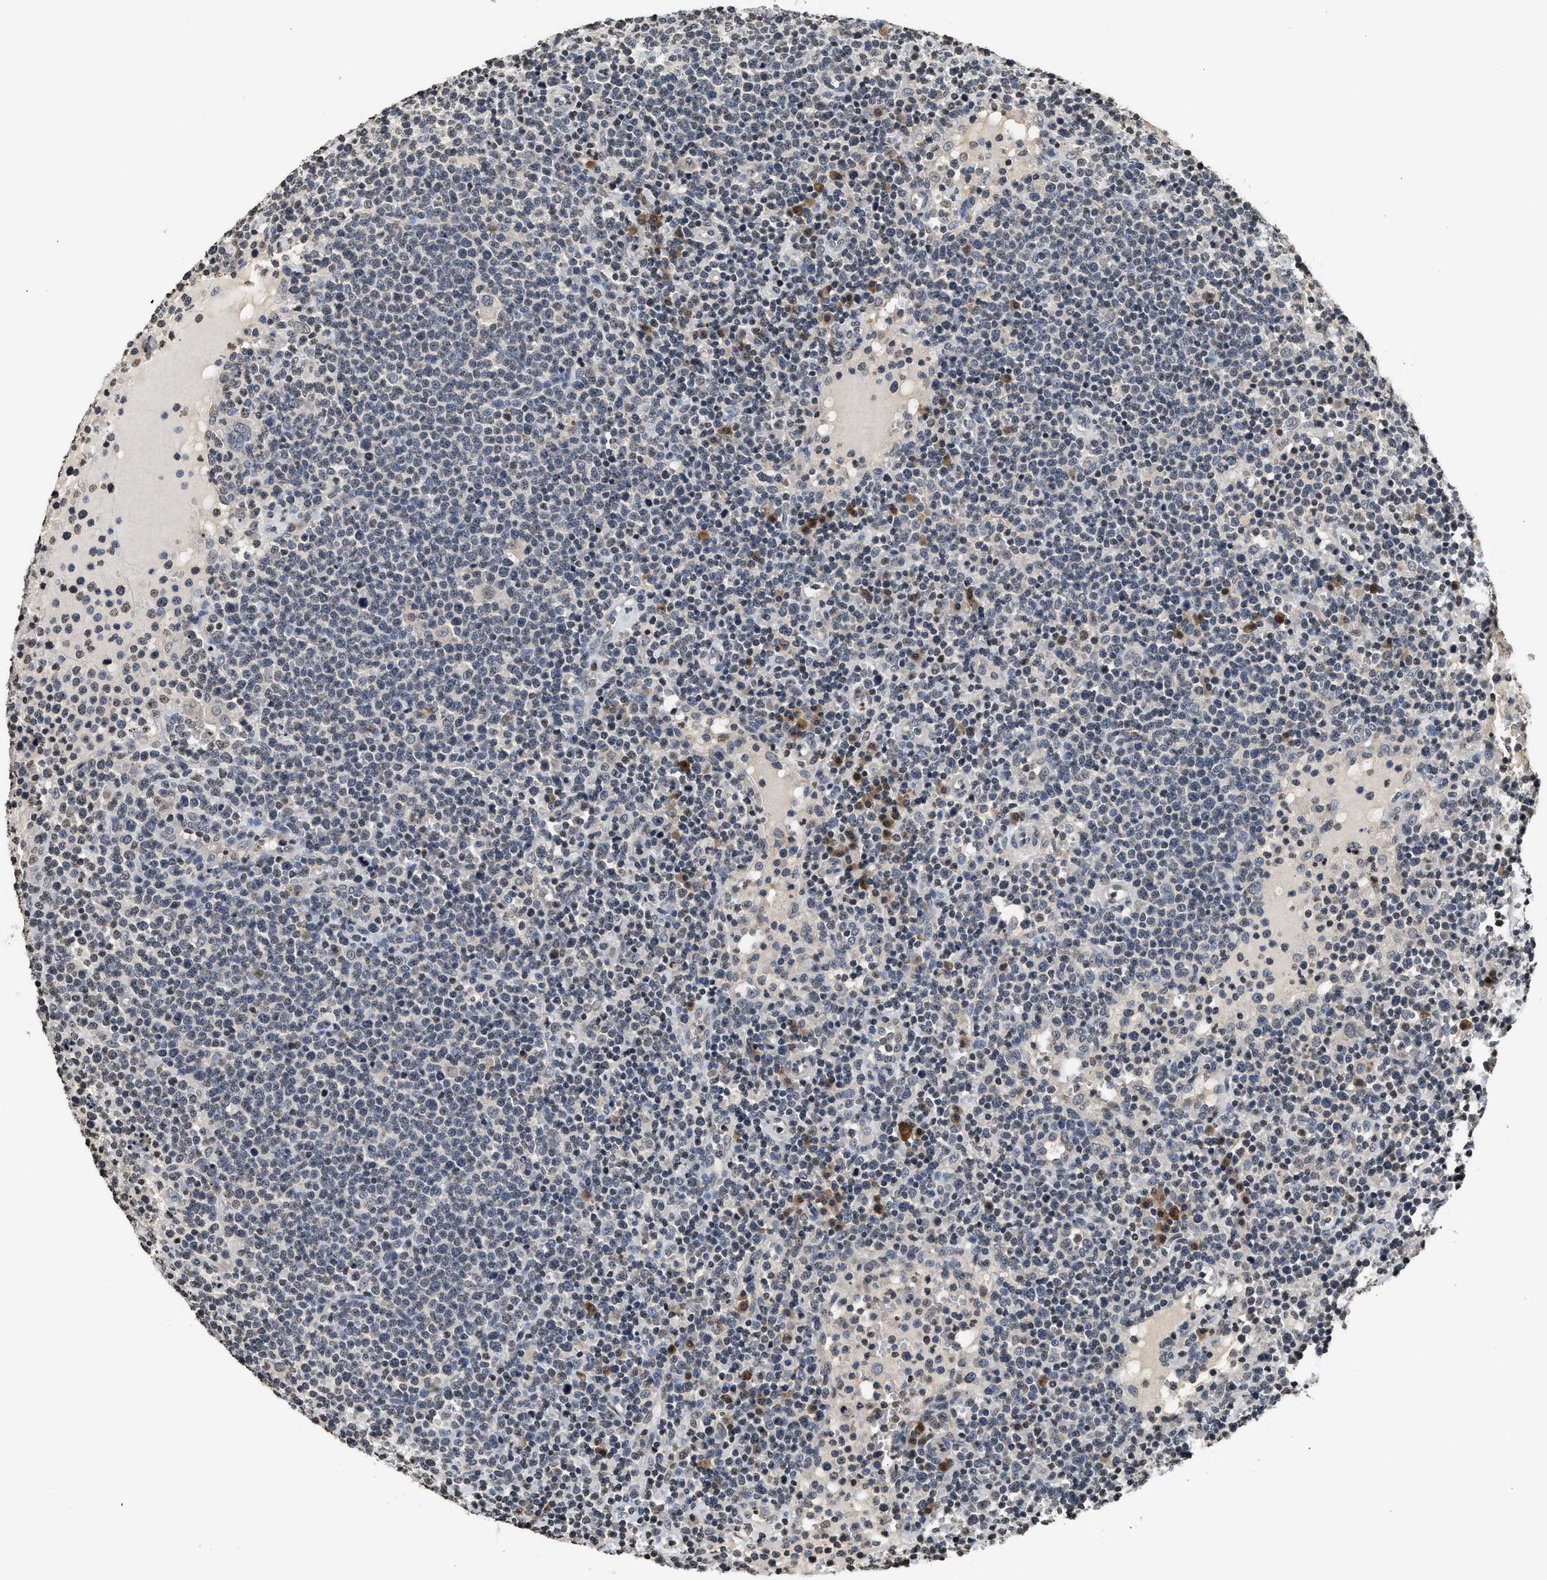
{"staining": {"intensity": "negative", "quantity": "none", "location": "none"}, "tissue": "lymphoma", "cell_type": "Tumor cells", "image_type": "cancer", "snomed": [{"axis": "morphology", "description": "Malignant lymphoma, non-Hodgkin's type, High grade"}, {"axis": "topography", "description": "Lymph node"}], "caption": "Immunohistochemistry (IHC) photomicrograph of human high-grade malignant lymphoma, non-Hodgkin's type stained for a protein (brown), which shows no staining in tumor cells.", "gene": "DNASE1L3", "patient": {"sex": "male", "age": 61}}